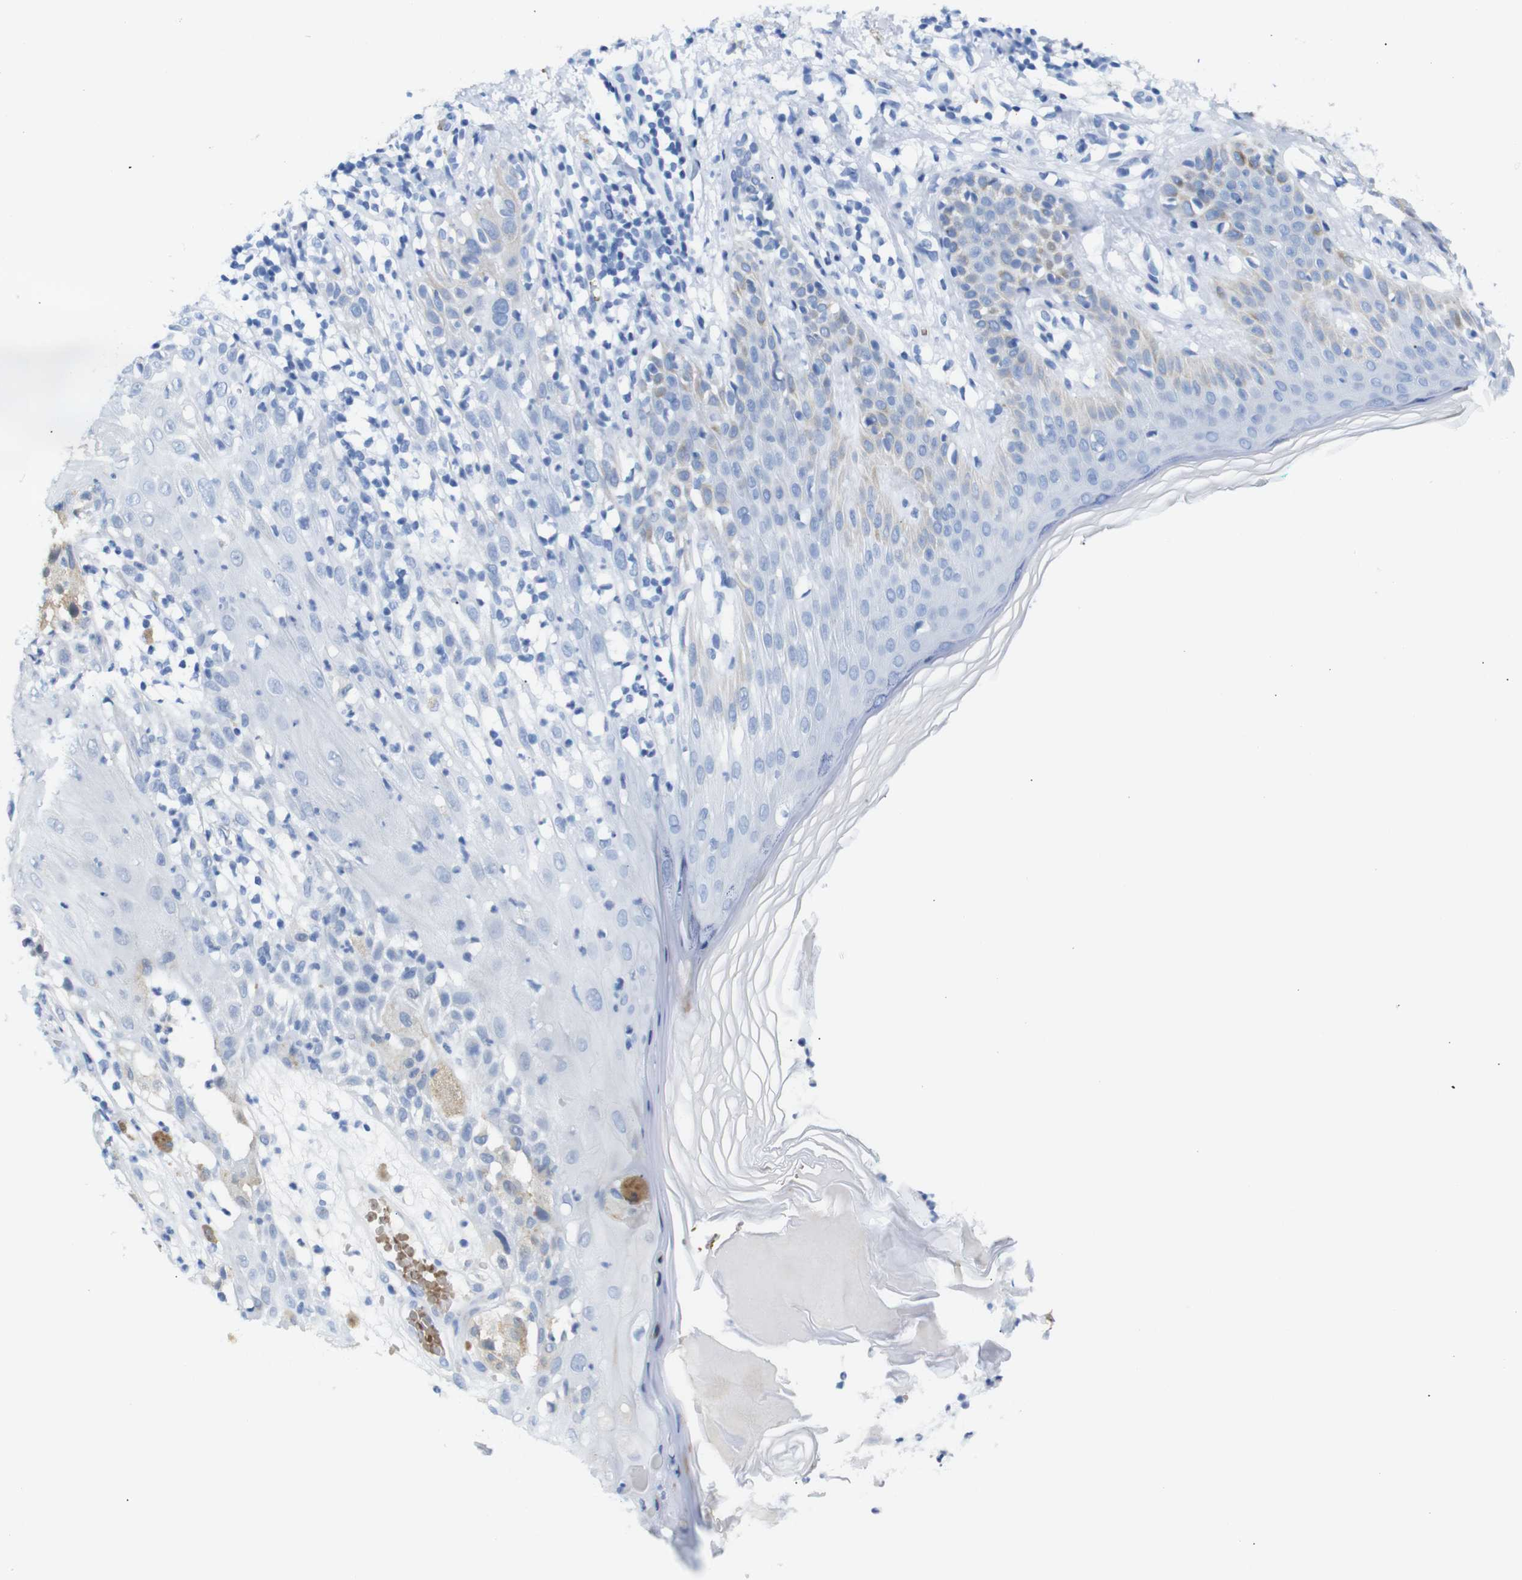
{"staining": {"intensity": "negative", "quantity": "none", "location": "none"}, "tissue": "melanoma", "cell_type": "Tumor cells", "image_type": "cancer", "snomed": [{"axis": "morphology", "description": "Malignant melanoma, NOS"}, {"axis": "topography", "description": "Skin"}], "caption": "Histopathology image shows no protein expression in tumor cells of malignant melanoma tissue. (Immunohistochemistry, brightfield microscopy, high magnification).", "gene": "ERVMER34-1", "patient": {"sex": "female", "age": 46}}